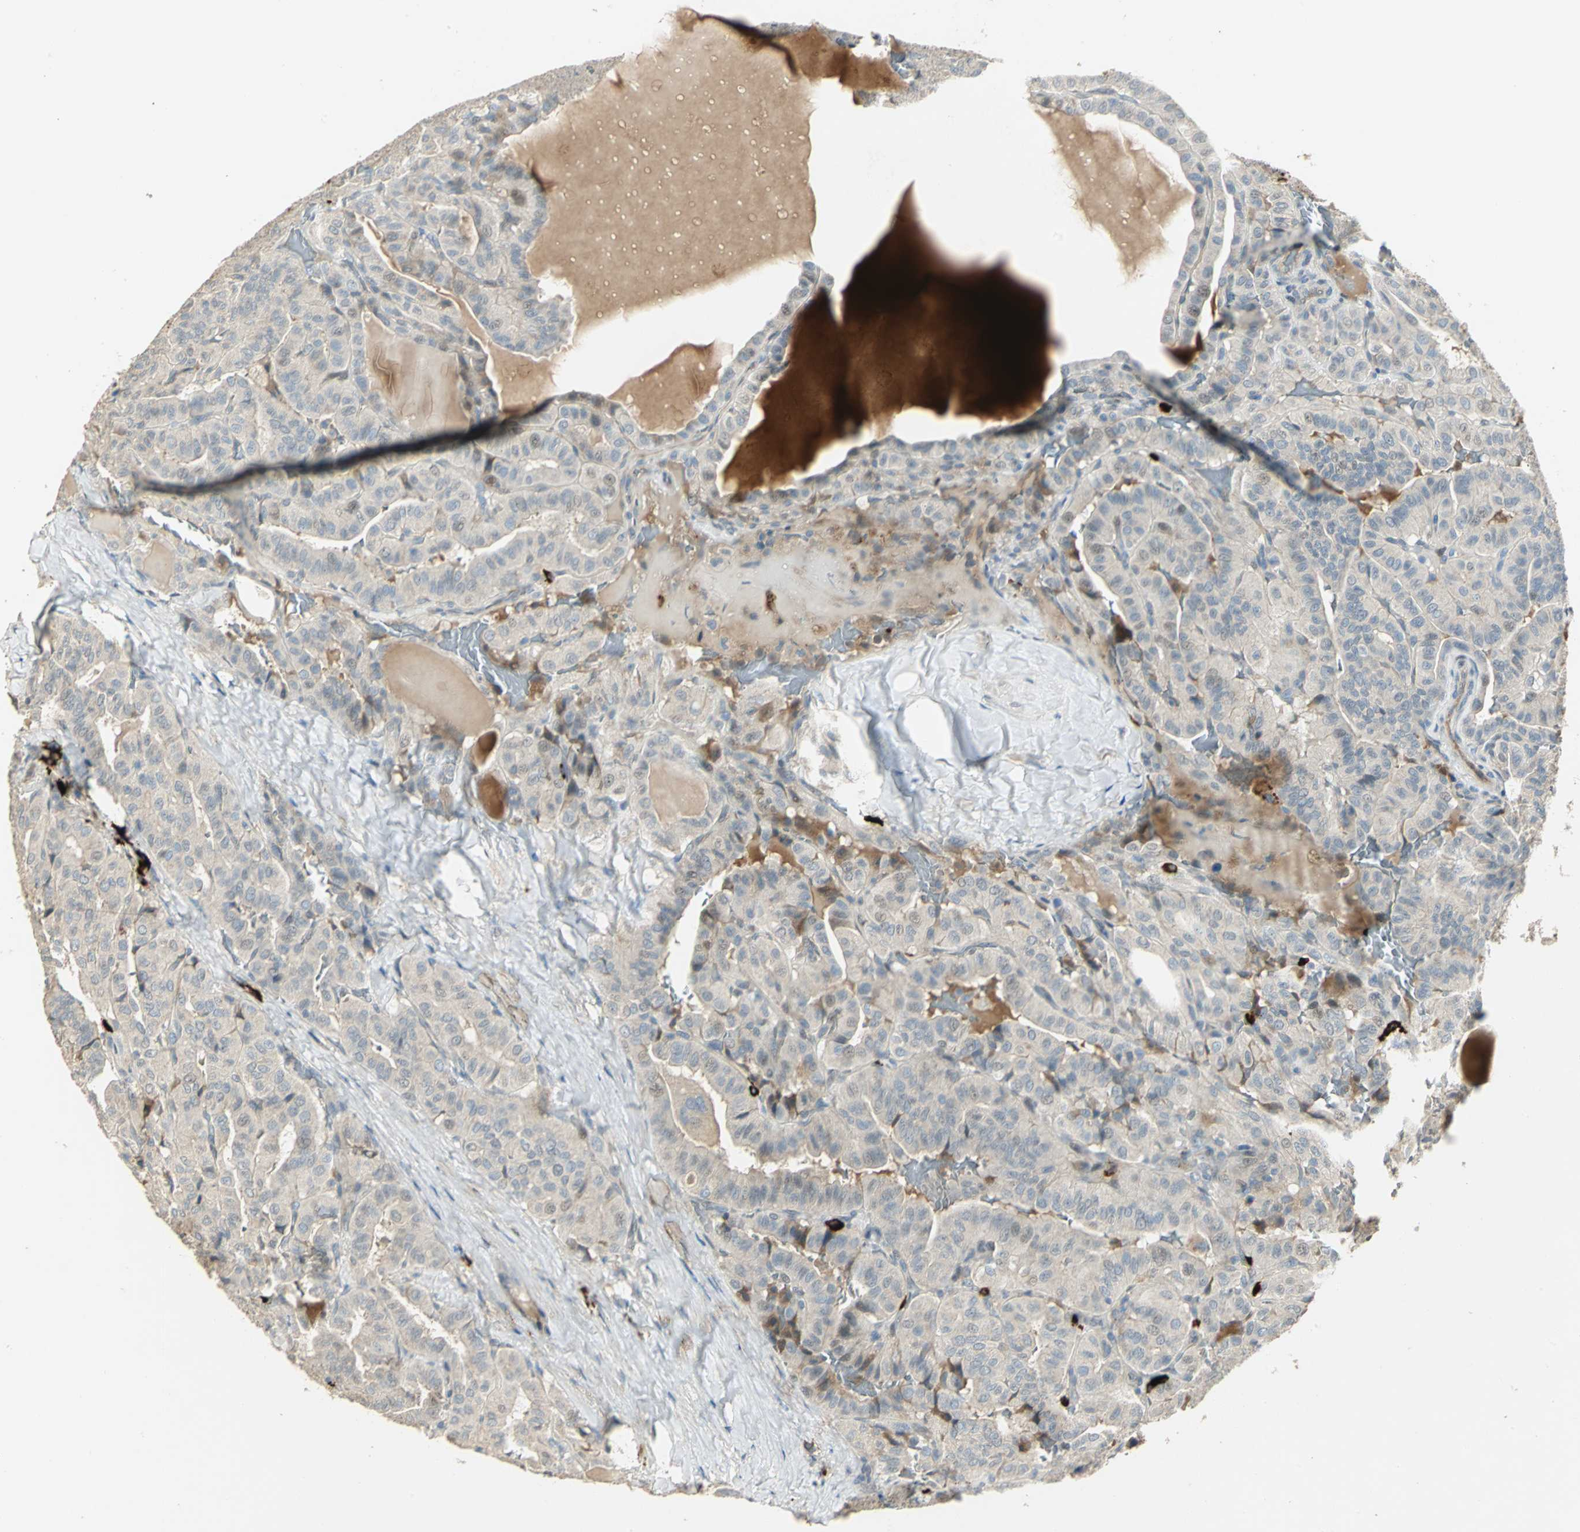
{"staining": {"intensity": "negative", "quantity": "none", "location": "none"}, "tissue": "thyroid cancer", "cell_type": "Tumor cells", "image_type": "cancer", "snomed": [{"axis": "morphology", "description": "Papillary adenocarcinoma, NOS"}, {"axis": "topography", "description": "Thyroid gland"}], "caption": "The IHC histopathology image has no significant positivity in tumor cells of thyroid cancer tissue.", "gene": "PROC", "patient": {"sex": "male", "age": 77}}